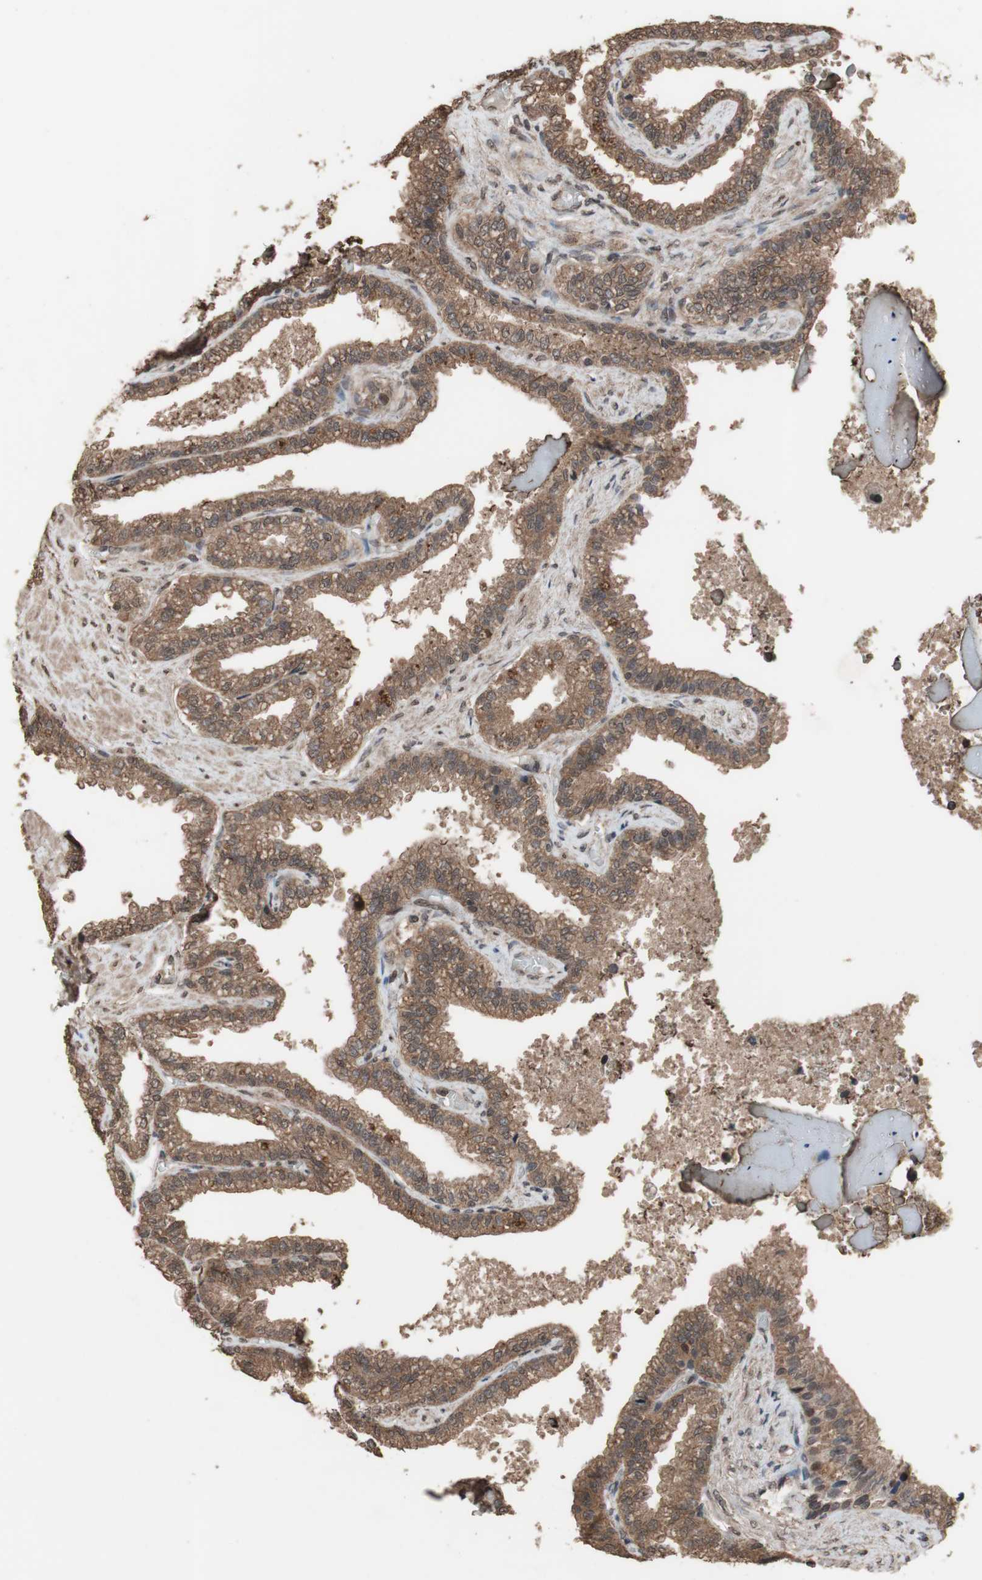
{"staining": {"intensity": "moderate", "quantity": ">75%", "location": "cytoplasmic/membranous"}, "tissue": "seminal vesicle", "cell_type": "Glandular cells", "image_type": "normal", "snomed": [{"axis": "morphology", "description": "Normal tissue, NOS"}, {"axis": "topography", "description": "Seminal veicle"}], "caption": "The micrograph shows immunohistochemical staining of unremarkable seminal vesicle. There is moderate cytoplasmic/membranous expression is identified in about >75% of glandular cells. (DAB = brown stain, brightfield microscopy at high magnification).", "gene": "KANSL1", "patient": {"sex": "male", "age": 46}}